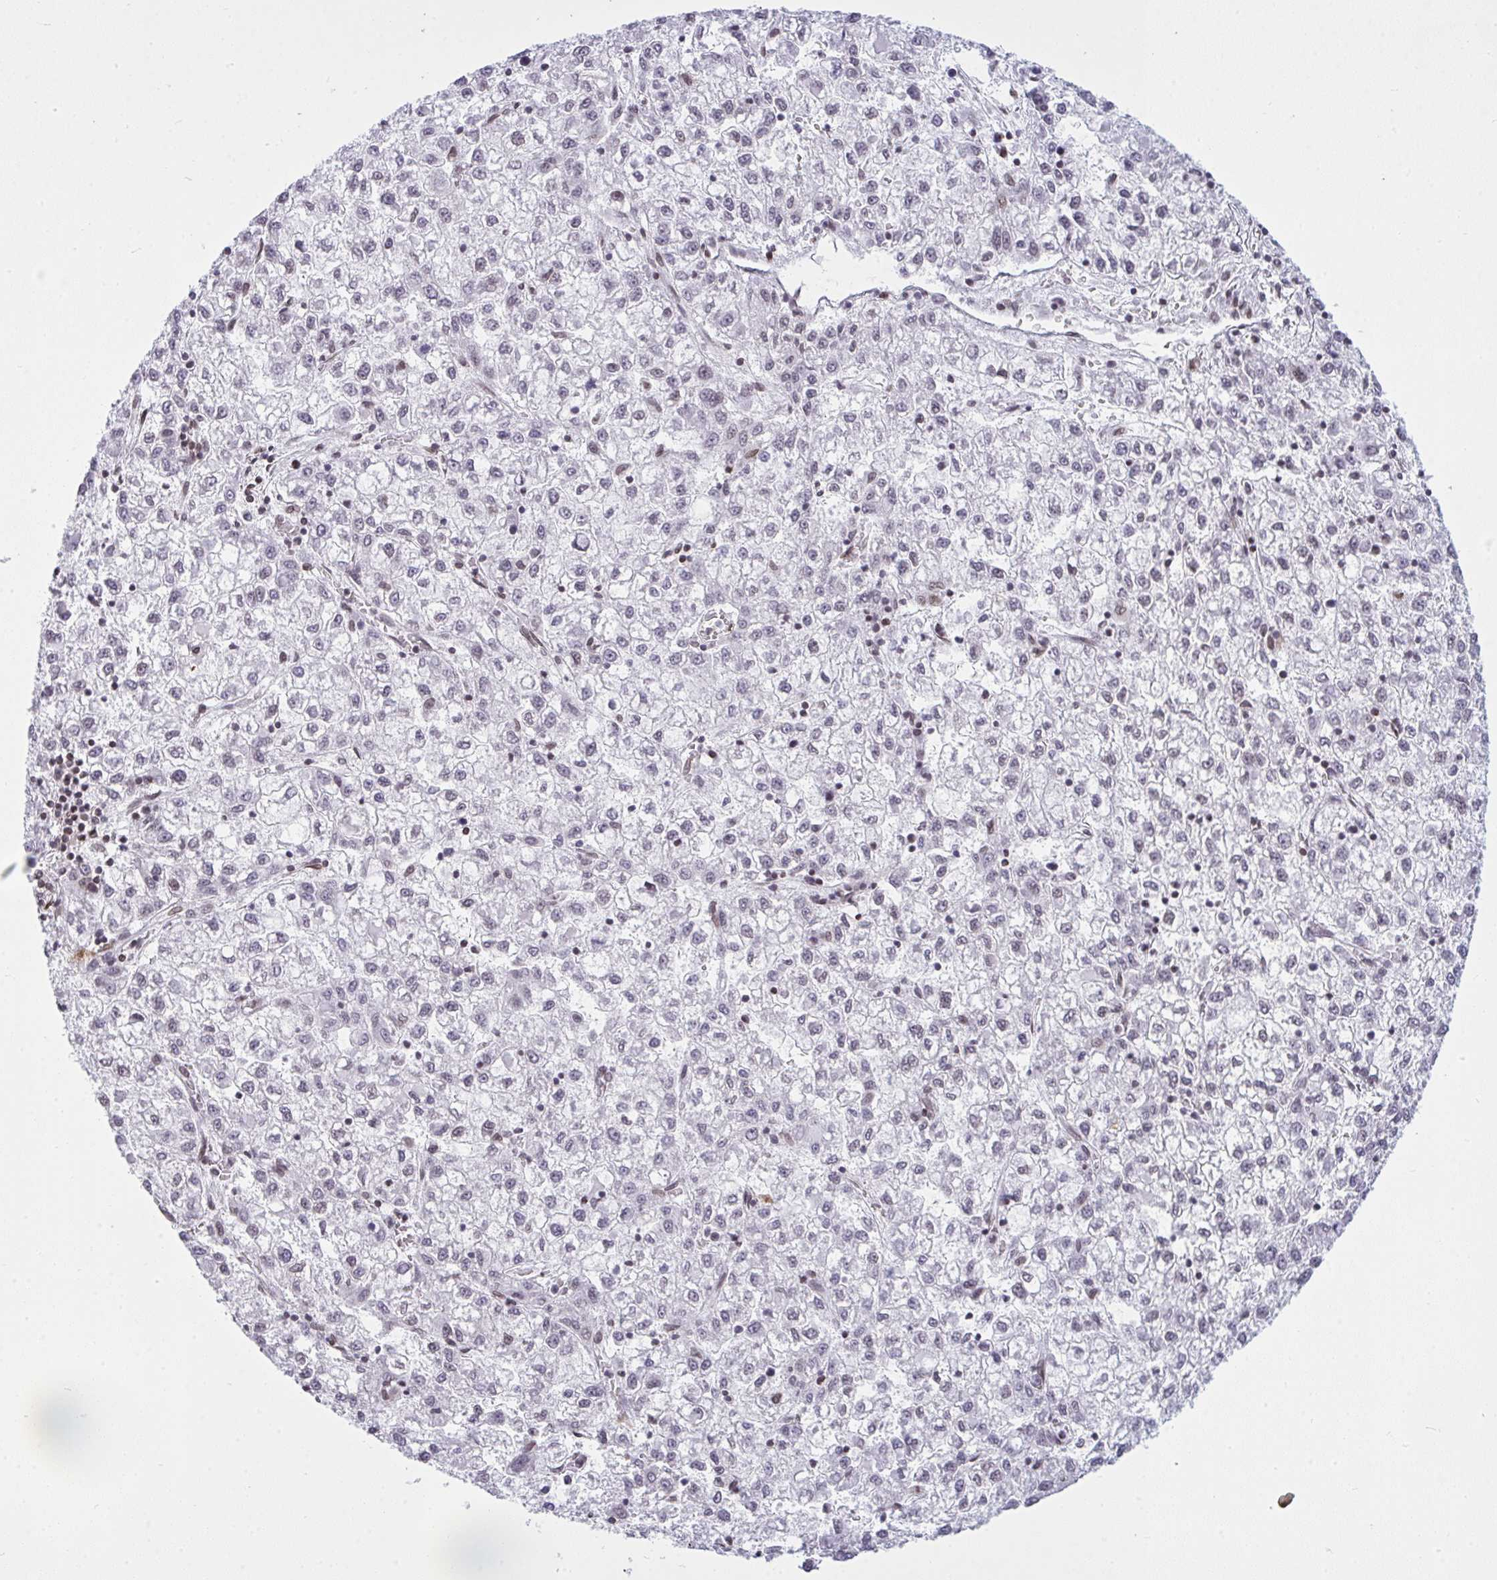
{"staining": {"intensity": "negative", "quantity": "none", "location": "none"}, "tissue": "liver cancer", "cell_type": "Tumor cells", "image_type": "cancer", "snomed": [{"axis": "morphology", "description": "Carcinoma, Hepatocellular, NOS"}, {"axis": "topography", "description": "Liver"}], "caption": "Liver hepatocellular carcinoma was stained to show a protein in brown. There is no significant expression in tumor cells.", "gene": "LMNB2", "patient": {"sex": "male", "age": 40}}